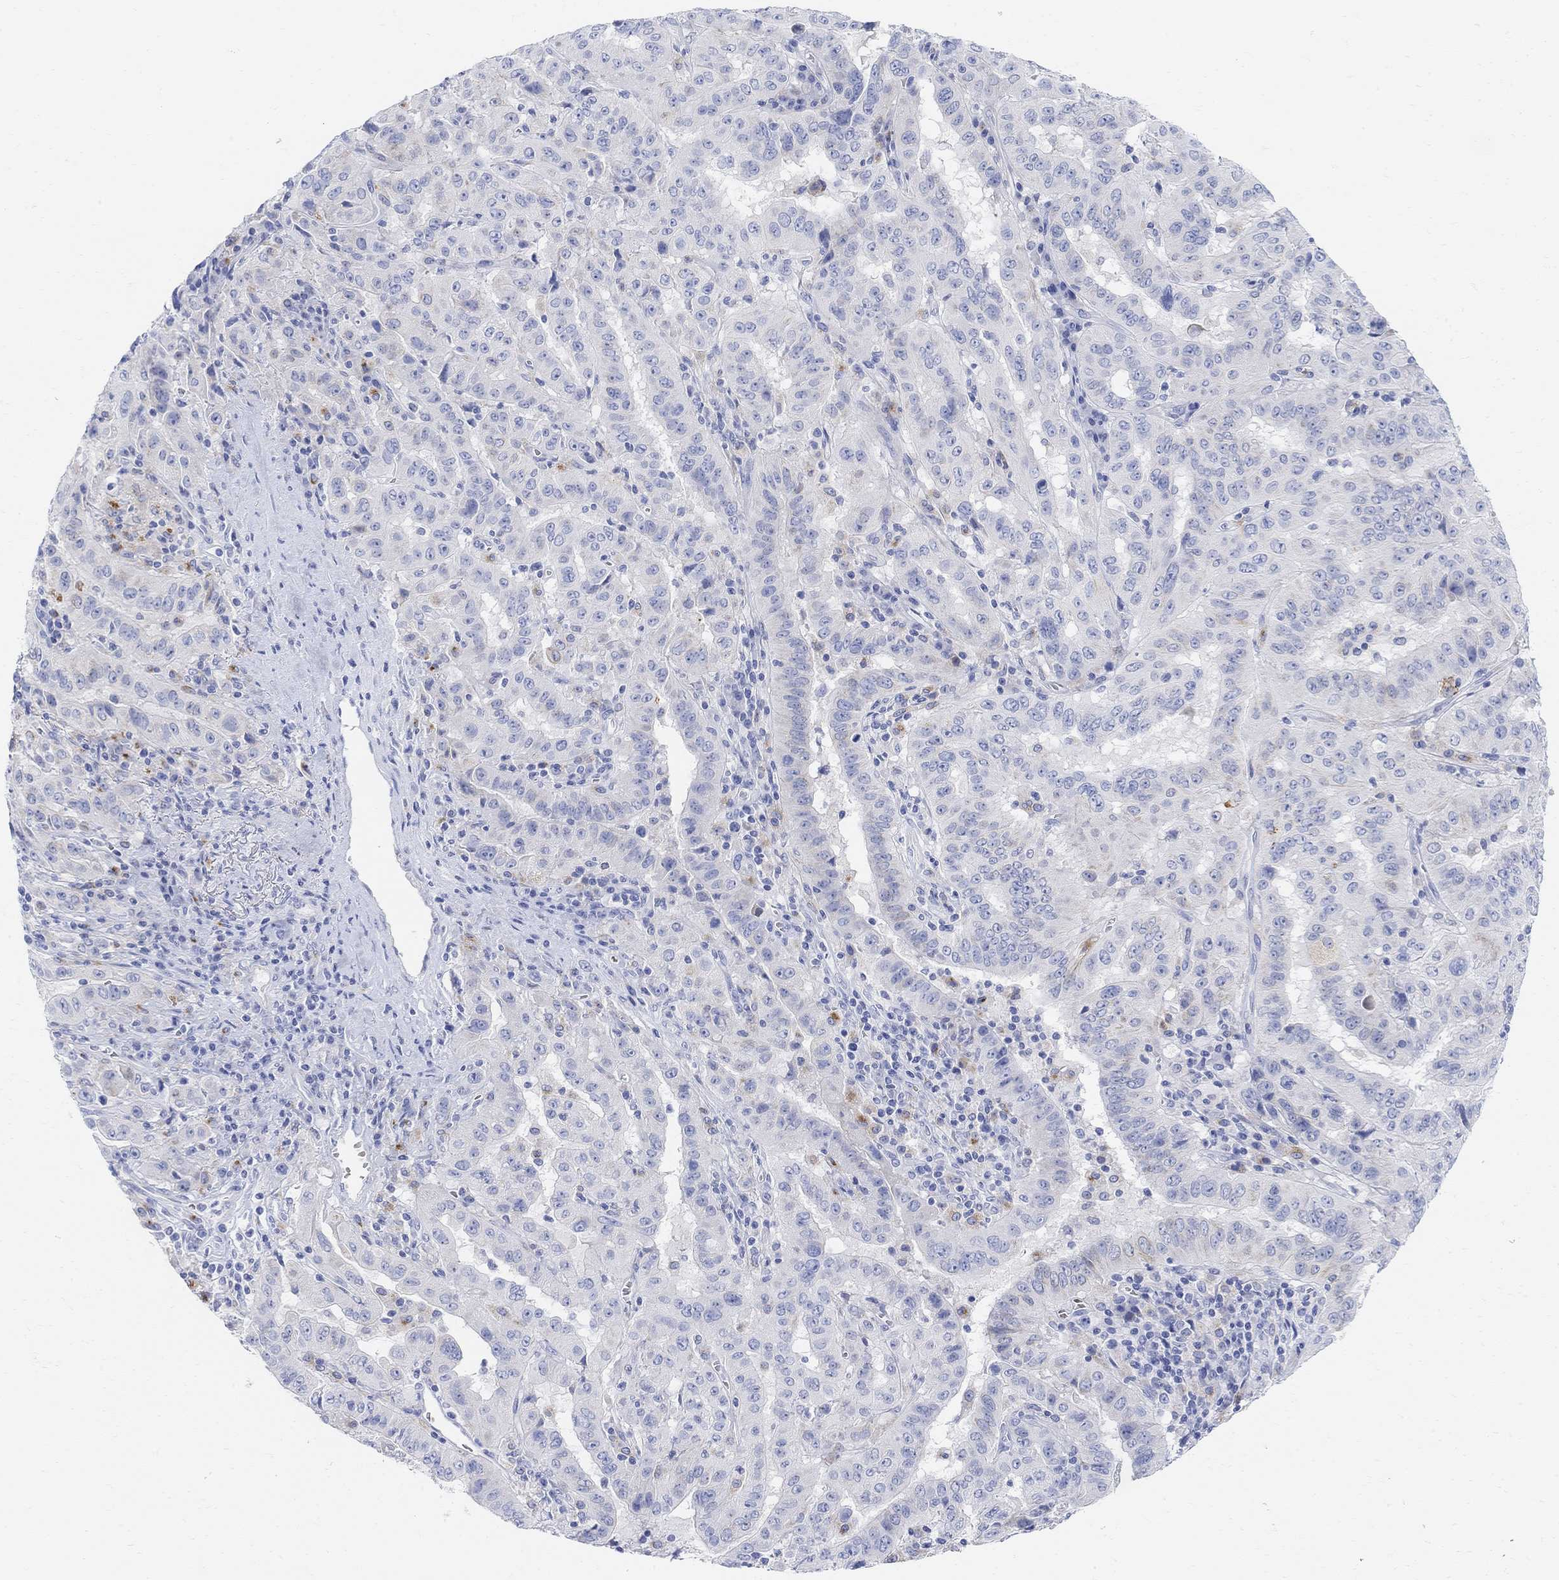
{"staining": {"intensity": "negative", "quantity": "none", "location": "none"}, "tissue": "pancreatic cancer", "cell_type": "Tumor cells", "image_type": "cancer", "snomed": [{"axis": "morphology", "description": "Adenocarcinoma, NOS"}, {"axis": "topography", "description": "Pancreas"}], "caption": "Tumor cells show no significant protein positivity in pancreatic cancer (adenocarcinoma). (DAB (3,3'-diaminobenzidine) immunohistochemistry (IHC), high magnification).", "gene": "RETNLB", "patient": {"sex": "male", "age": 63}}